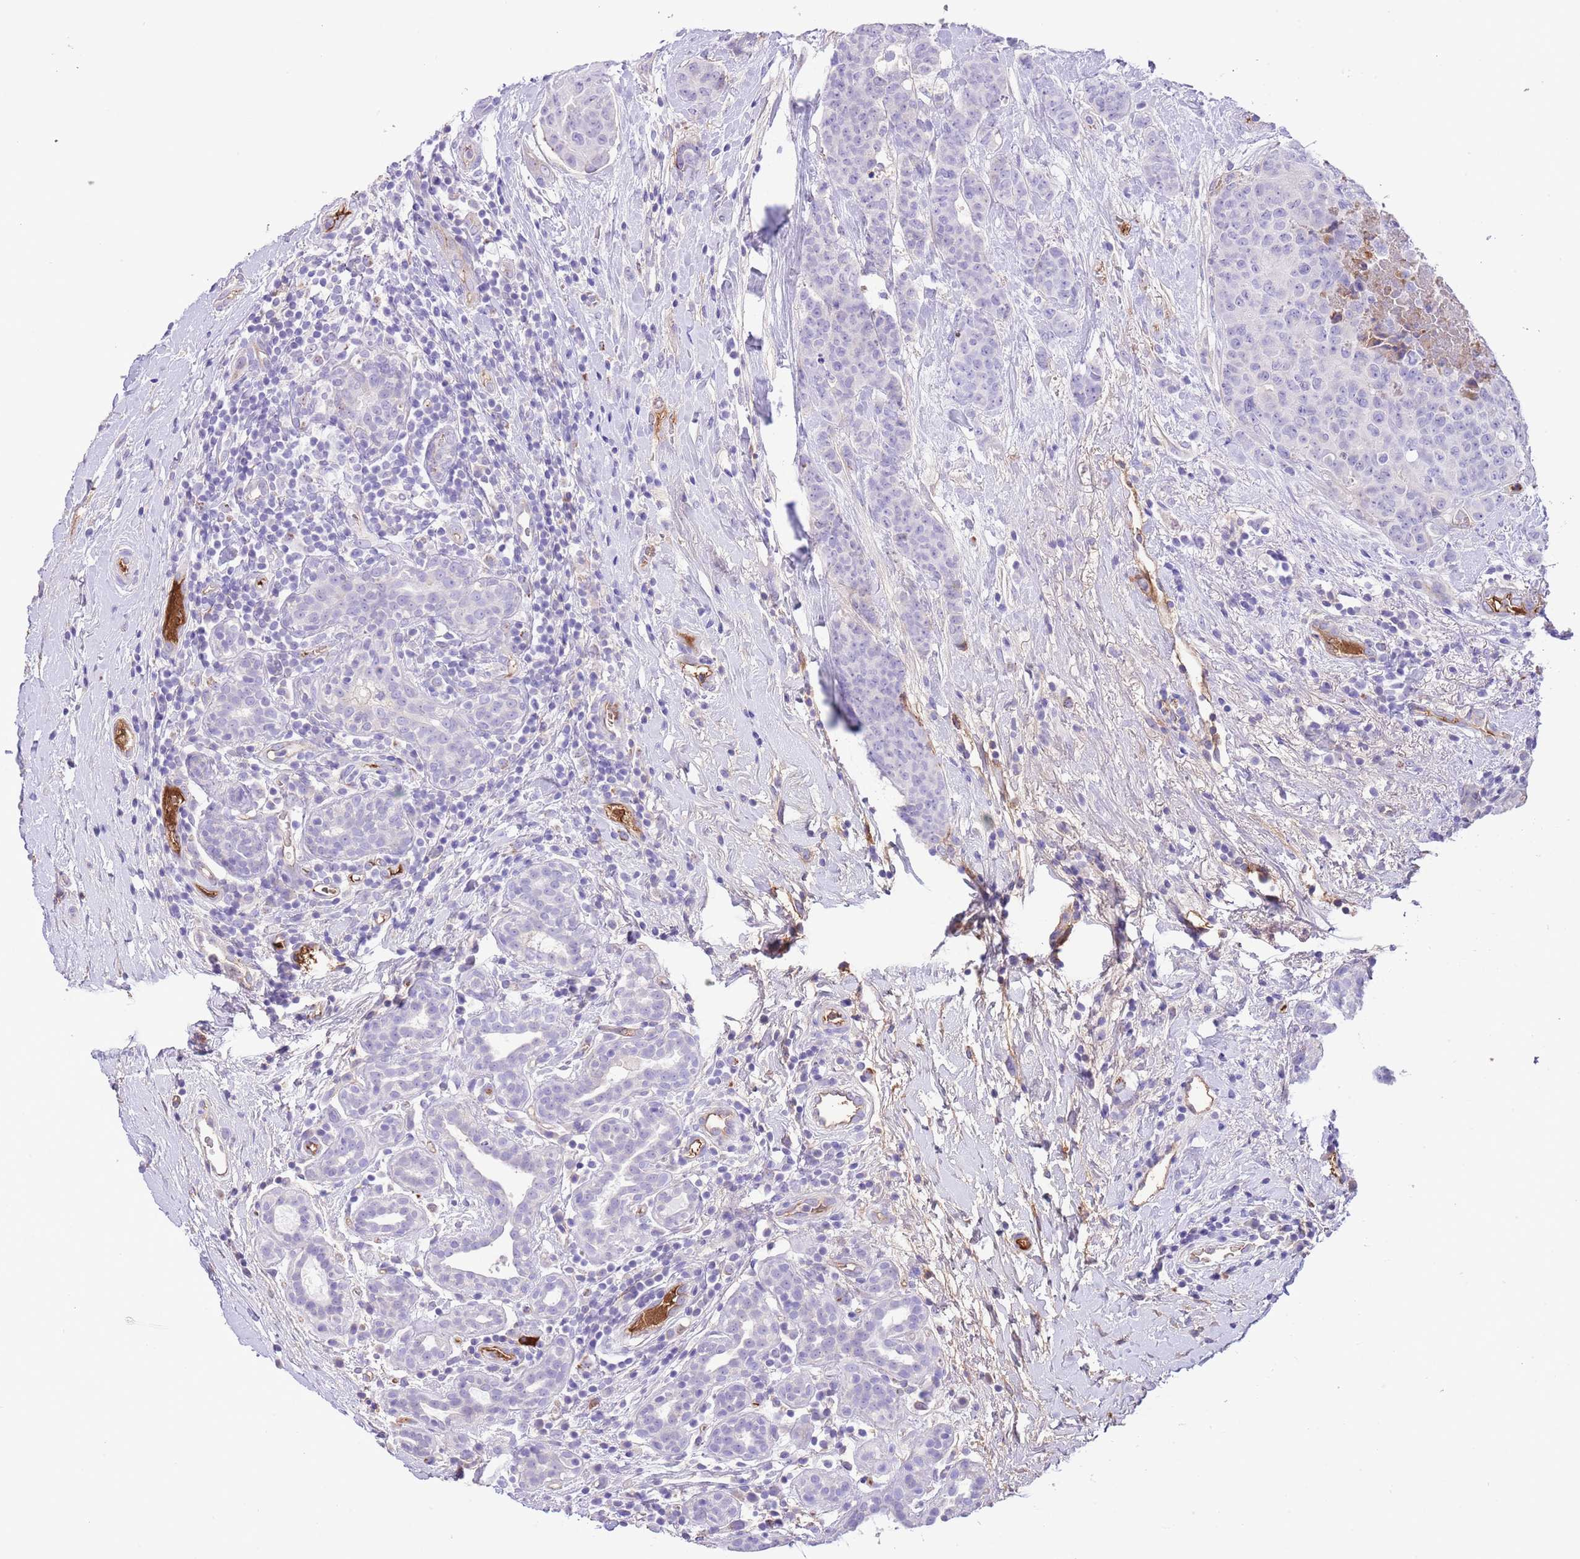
{"staining": {"intensity": "negative", "quantity": "none", "location": "none"}, "tissue": "breast cancer", "cell_type": "Tumor cells", "image_type": "cancer", "snomed": [{"axis": "morphology", "description": "Duct carcinoma"}, {"axis": "topography", "description": "Breast"}], "caption": "Histopathology image shows no significant protein positivity in tumor cells of intraductal carcinoma (breast).", "gene": "IGF1", "patient": {"sex": "female", "age": 40}}